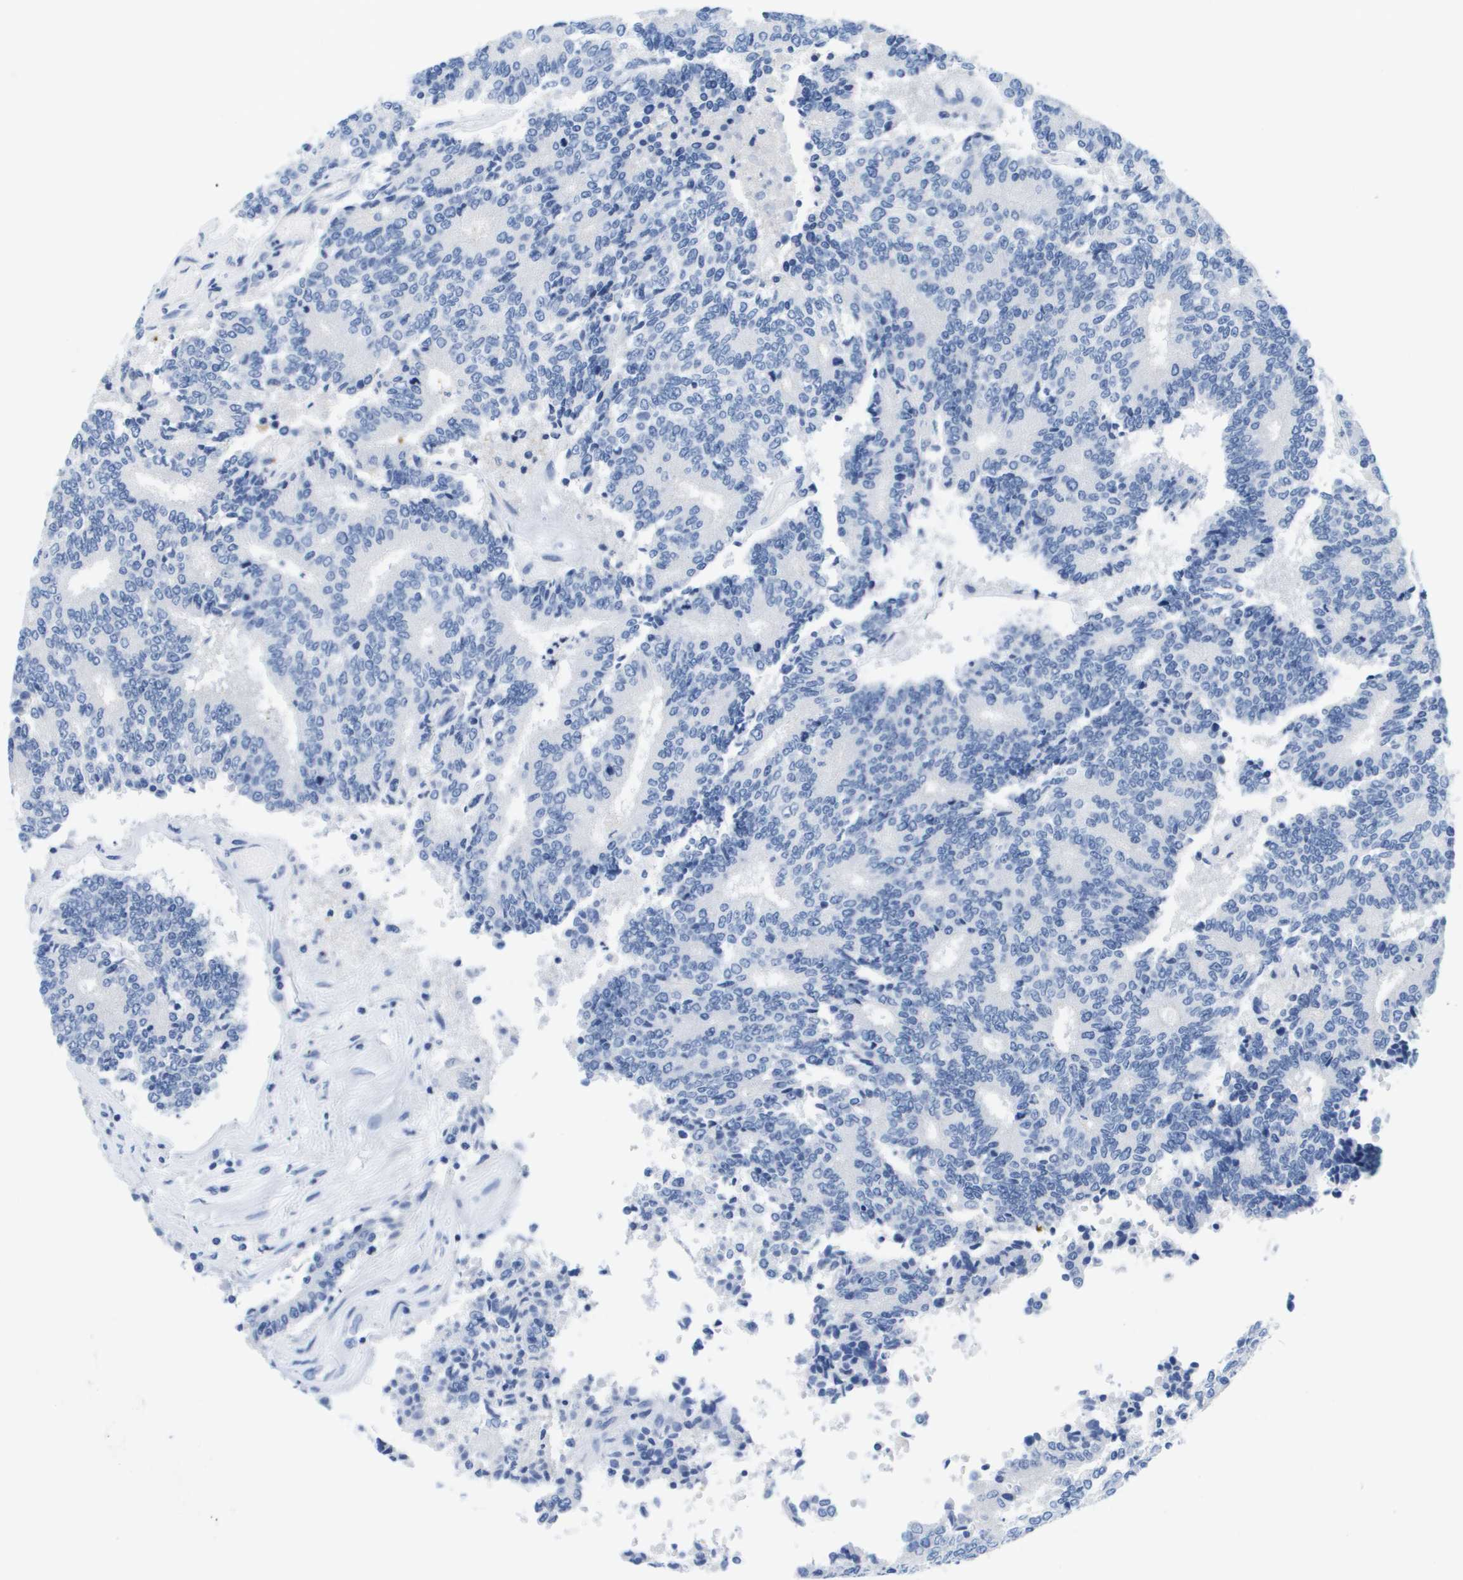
{"staining": {"intensity": "negative", "quantity": "none", "location": "none"}, "tissue": "prostate cancer", "cell_type": "Tumor cells", "image_type": "cancer", "snomed": [{"axis": "morphology", "description": "Normal tissue, NOS"}, {"axis": "morphology", "description": "Adenocarcinoma, High grade"}, {"axis": "topography", "description": "Prostate"}, {"axis": "topography", "description": "Seminal veicle"}], "caption": "Immunohistochemical staining of human prostate cancer (adenocarcinoma (high-grade)) displays no significant expression in tumor cells.", "gene": "APOA1", "patient": {"sex": "male", "age": 55}}